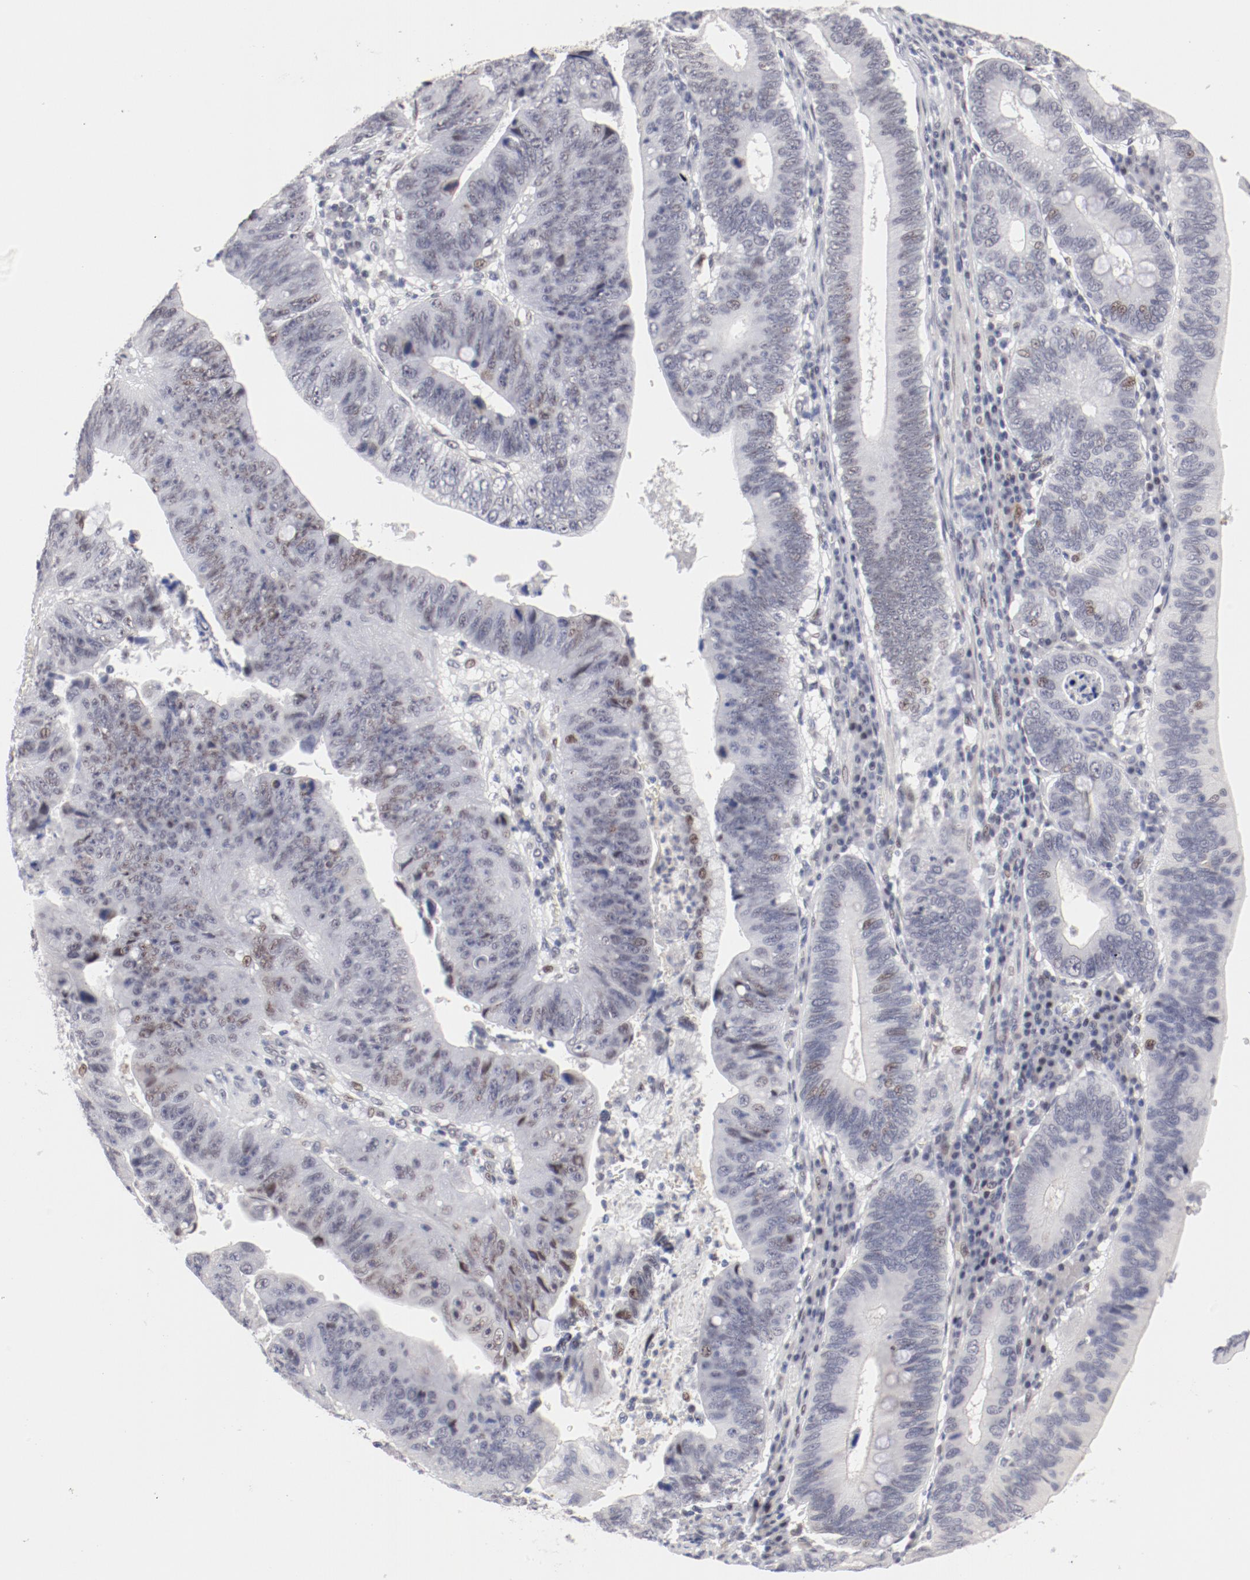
{"staining": {"intensity": "negative", "quantity": "none", "location": "none"}, "tissue": "stomach cancer", "cell_type": "Tumor cells", "image_type": "cancer", "snomed": [{"axis": "morphology", "description": "Adenocarcinoma, NOS"}, {"axis": "topography", "description": "Stomach"}], "caption": "Adenocarcinoma (stomach) was stained to show a protein in brown. There is no significant expression in tumor cells.", "gene": "FSCB", "patient": {"sex": "male", "age": 59}}